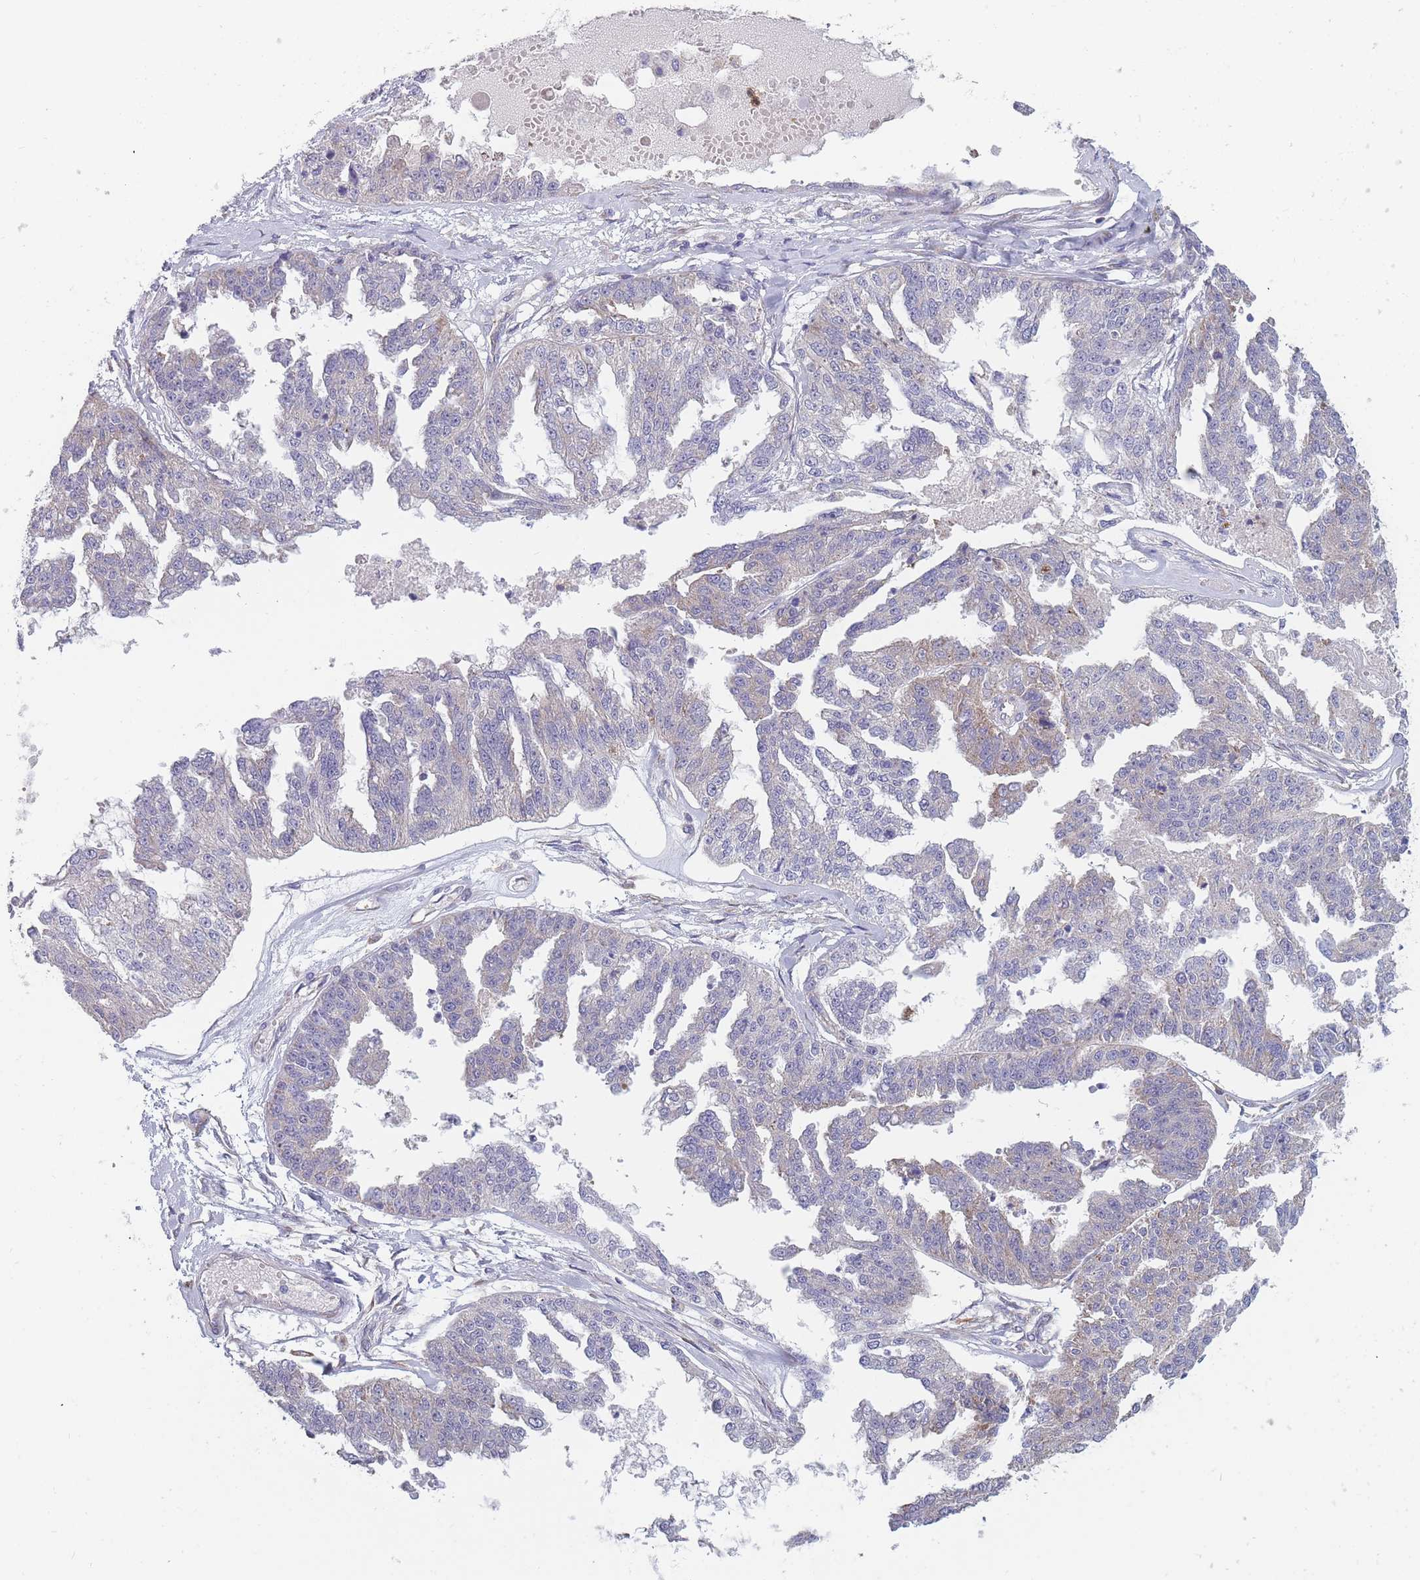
{"staining": {"intensity": "weak", "quantity": "<25%", "location": "cytoplasmic/membranous"}, "tissue": "ovarian cancer", "cell_type": "Tumor cells", "image_type": "cancer", "snomed": [{"axis": "morphology", "description": "Cystadenocarcinoma, serous, NOS"}, {"axis": "topography", "description": "Ovary"}], "caption": "Serous cystadenocarcinoma (ovarian) stained for a protein using immunohistochemistry shows no staining tumor cells.", "gene": "NDUFAF6", "patient": {"sex": "female", "age": 58}}